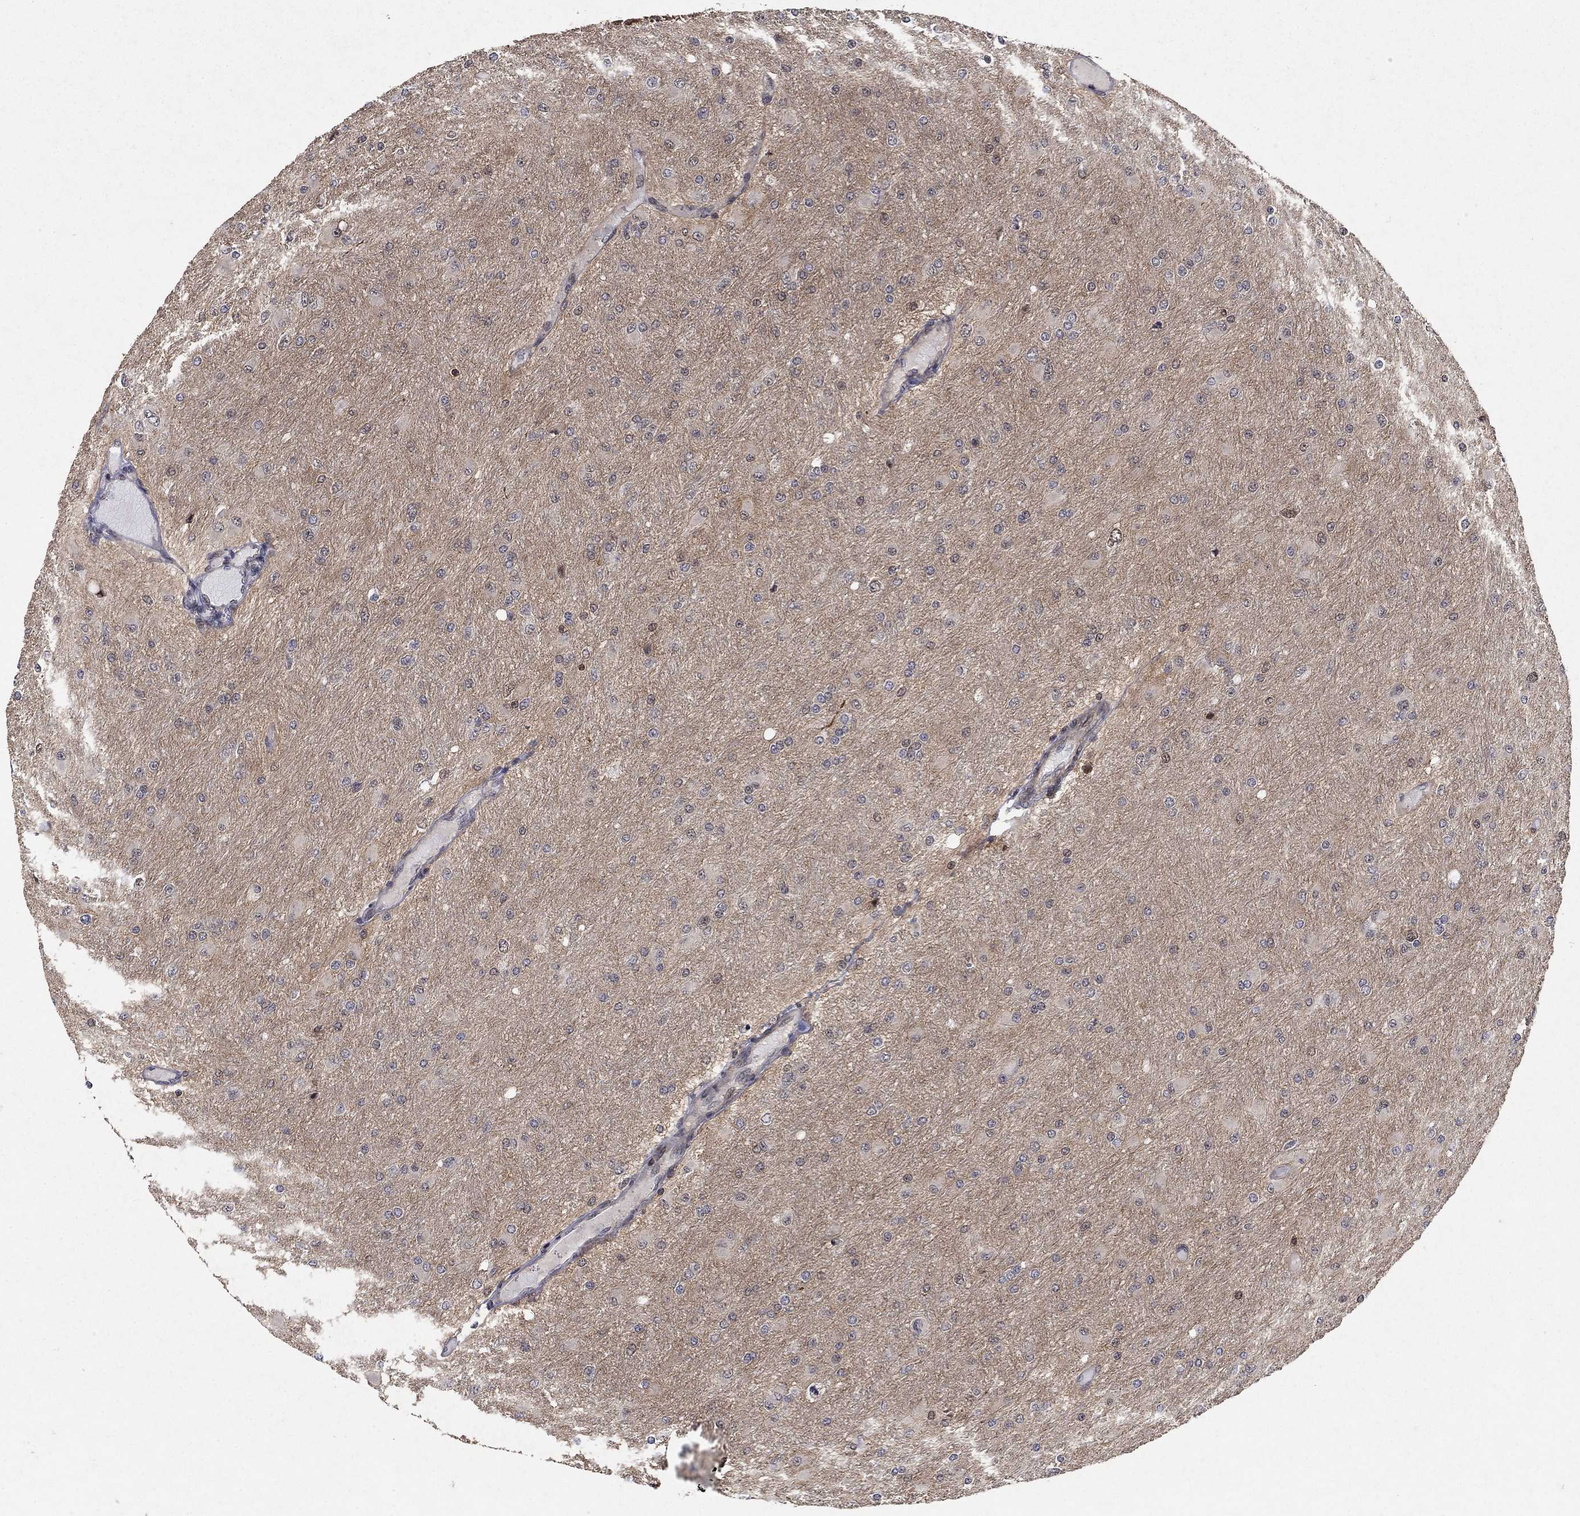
{"staining": {"intensity": "strong", "quantity": "<25%", "location": "nuclear"}, "tissue": "glioma", "cell_type": "Tumor cells", "image_type": "cancer", "snomed": [{"axis": "morphology", "description": "Glioma, malignant, High grade"}, {"axis": "topography", "description": "Cerebral cortex"}], "caption": "This is a photomicrograph of immunohistochemistry staining of glioma, which shows strong positivity in the nuclear of tumor cells.", "gene": "CCDC66", "patient": {"sex": "female", "age": 36}}